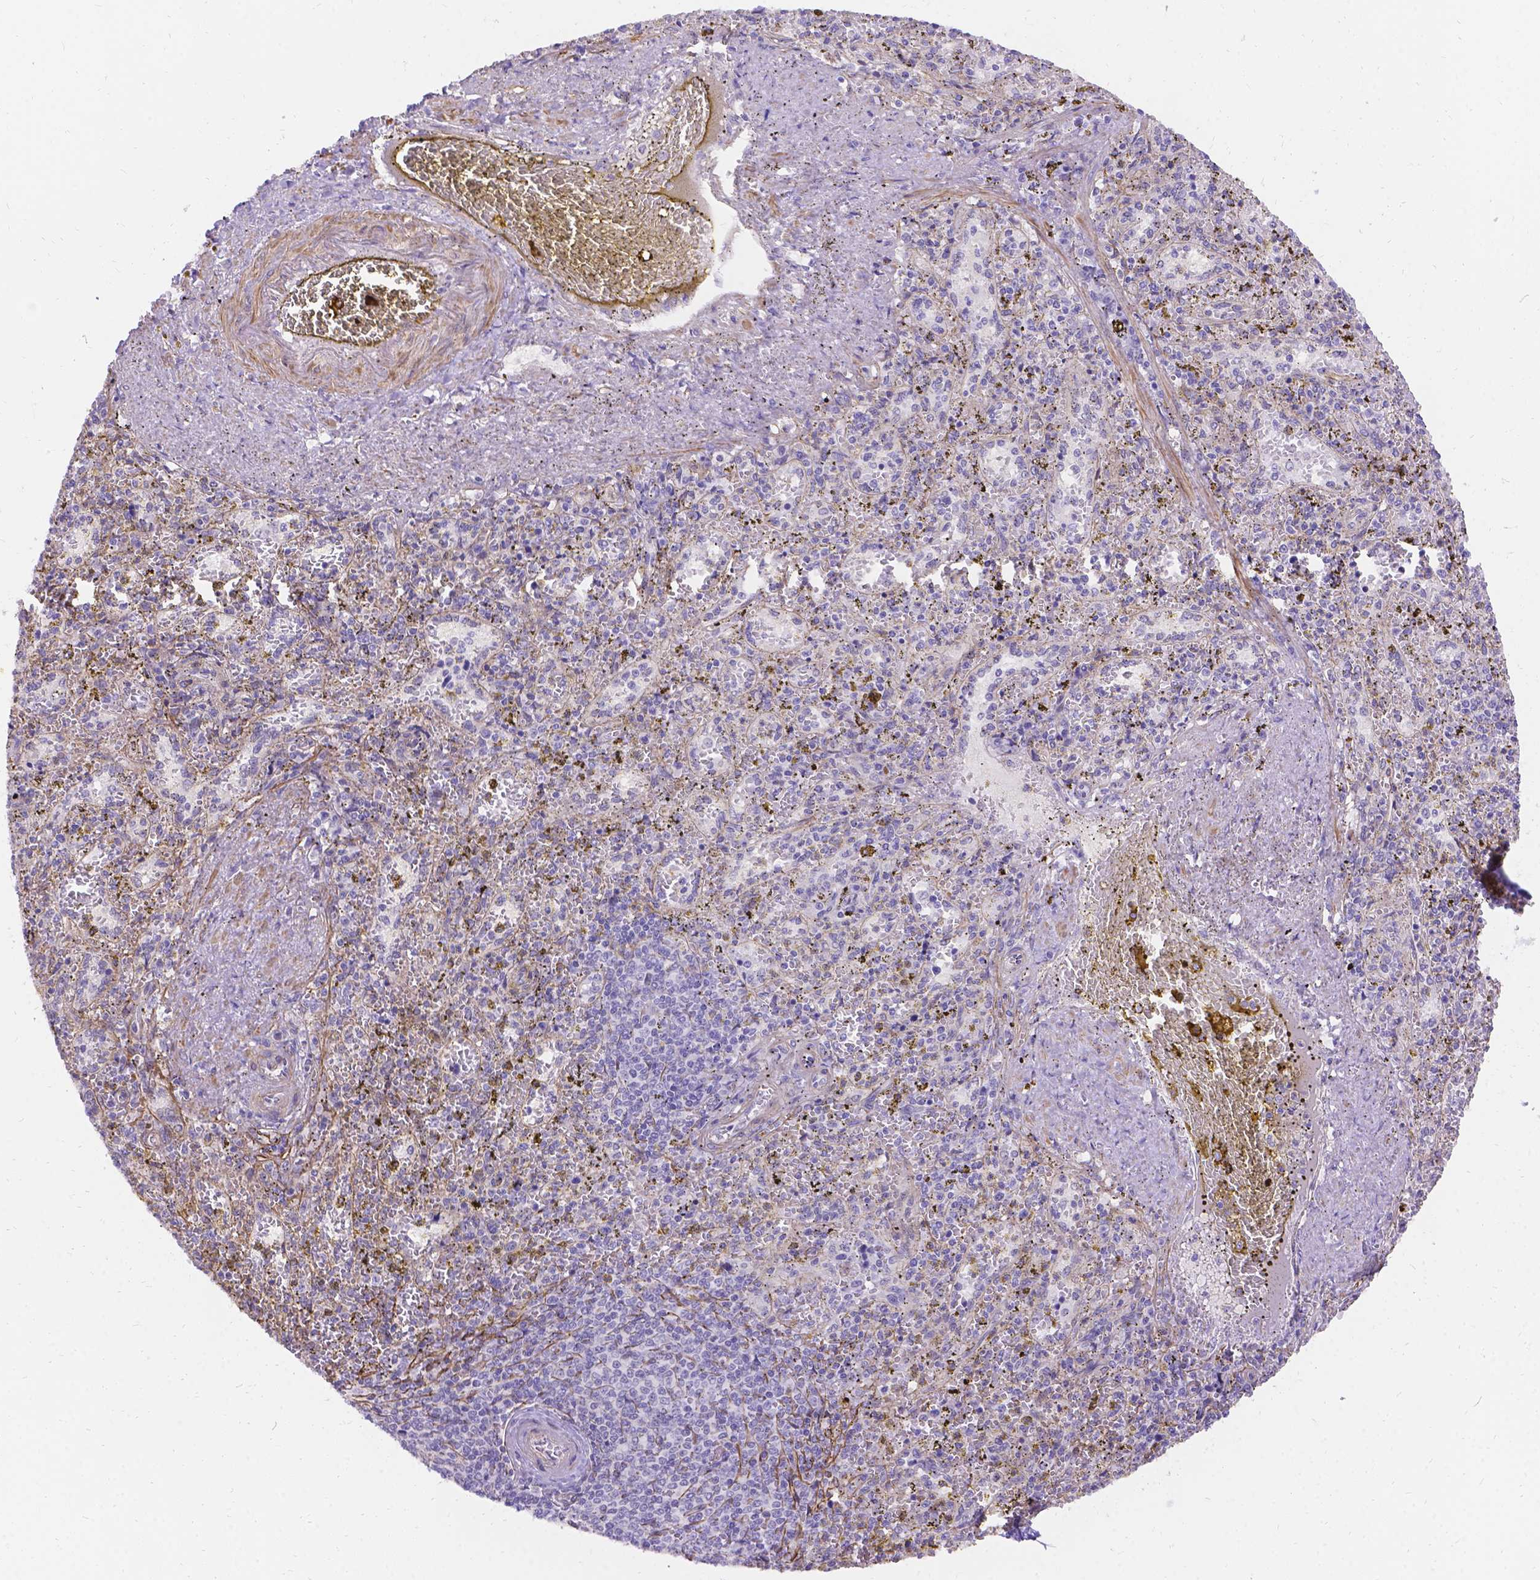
{"staining": {"intensity": "negative", "quantity": "none", "location": "none"}, "tissue": "spleen", "cell_type": "Cells in red pulp", "image_type": "normal", "snomed": [{"axis": "morphology", "description": "Normal tissue, NOS"}, {"axis": "topography", "description": "Spleen"}], "caption": "Image shows no protein staining in cells in red pulp of benign spleen. (DAB (3,3'-diaminobenzidine) immunohistochemistry visualized using brightfield microscopy, high magnification).", "gene": "PALS1", "patient": {"sex": "female", "age": 50}}